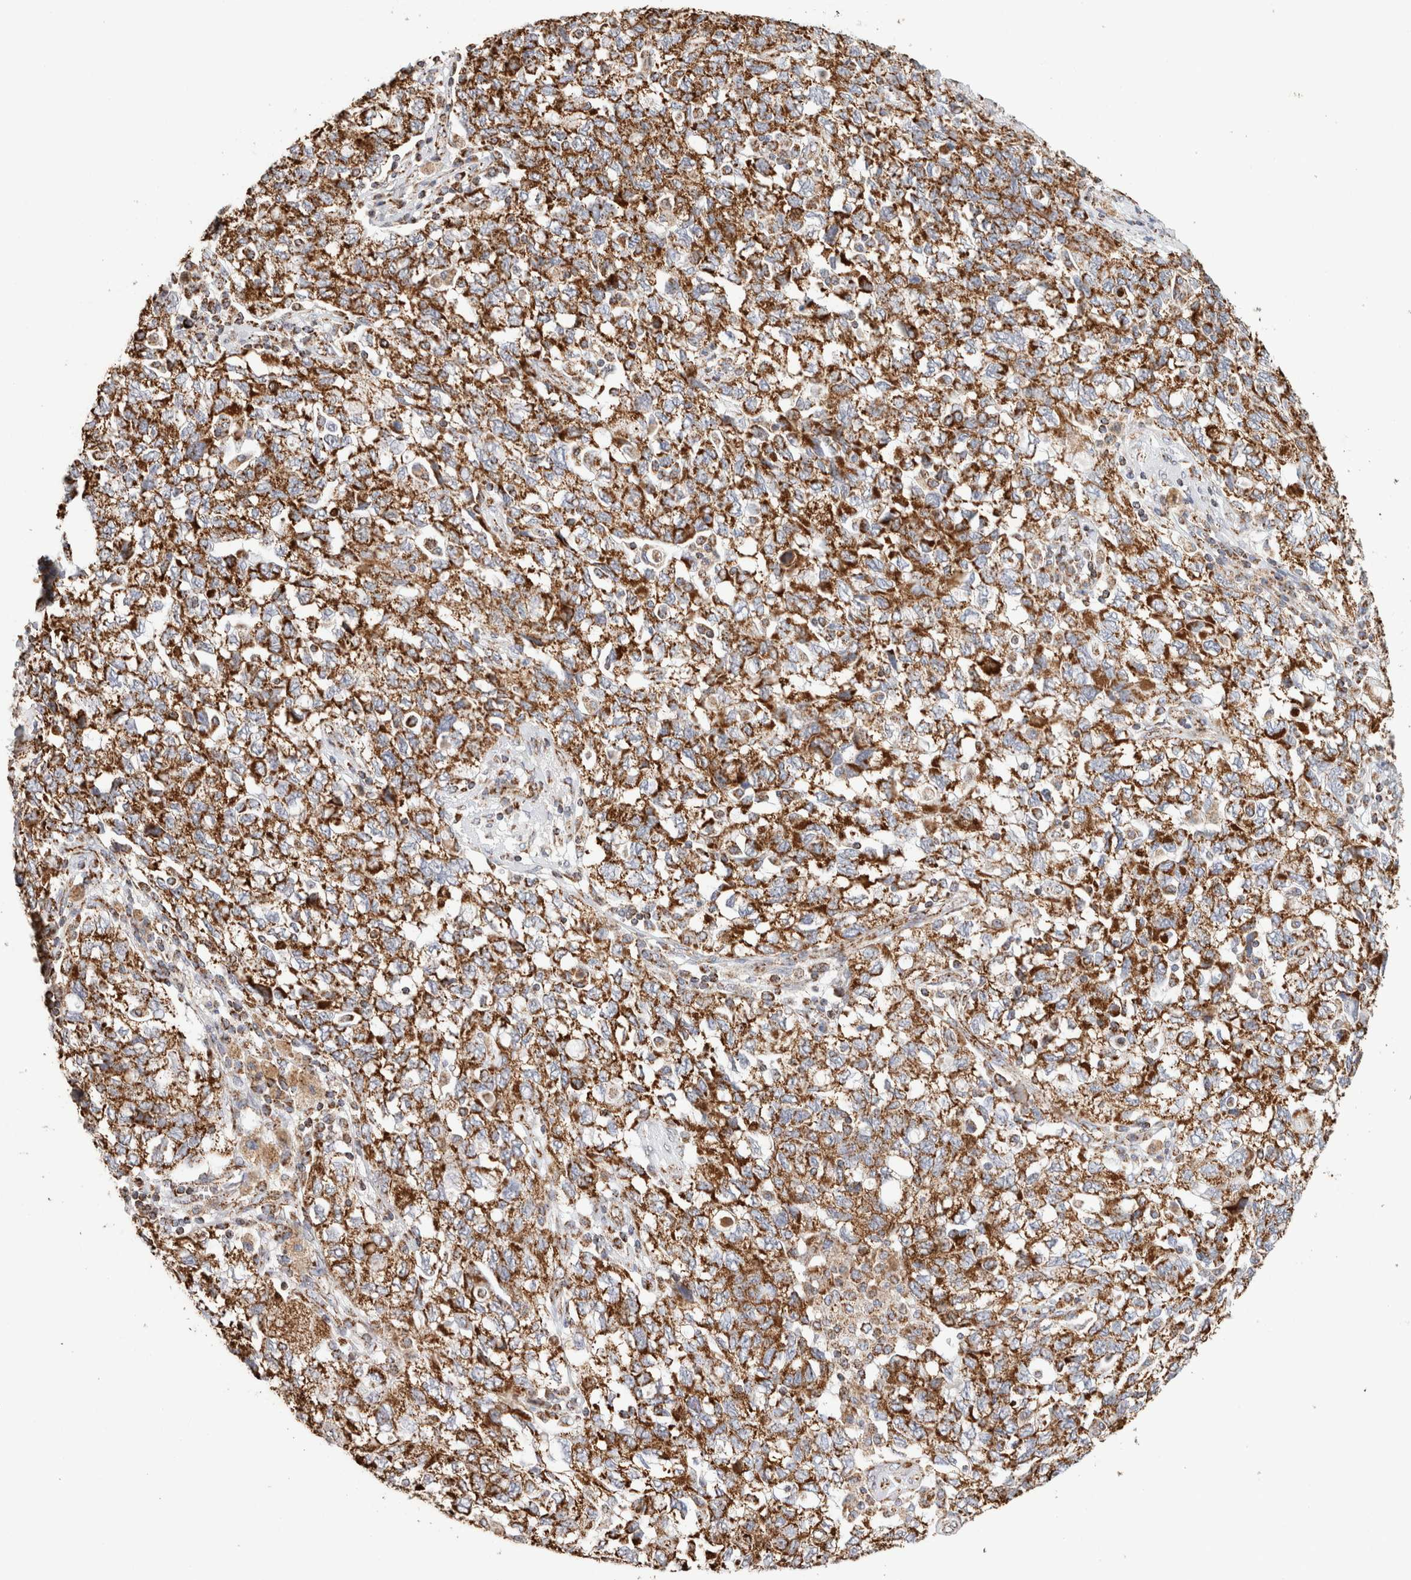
{"staining": {"intensity": "moderate", "quantity": ">75%", "location": "cytoplasmic/membranous"}, "tissue": "ovarian cancer", "cell_type": "Tumor cells", "image_type": "cancer", "snomed": [{"axis": "morphology", "description": "Carcinoma, NOS"}, {"axis": "morphology", "description": "Cystadenocarcinoma, serous, NOS"}, {"axis": "topography", "description": "Ovary"}], "caption": "Immunohistochemical staining of ovarian cancer (carcinoma) shows medium levels of moderate cytoplasmic/membranous positivity in about >75% of tumor cells.", "gene": "C1QBP", "patient": {"sex": "female", "age": 69}}